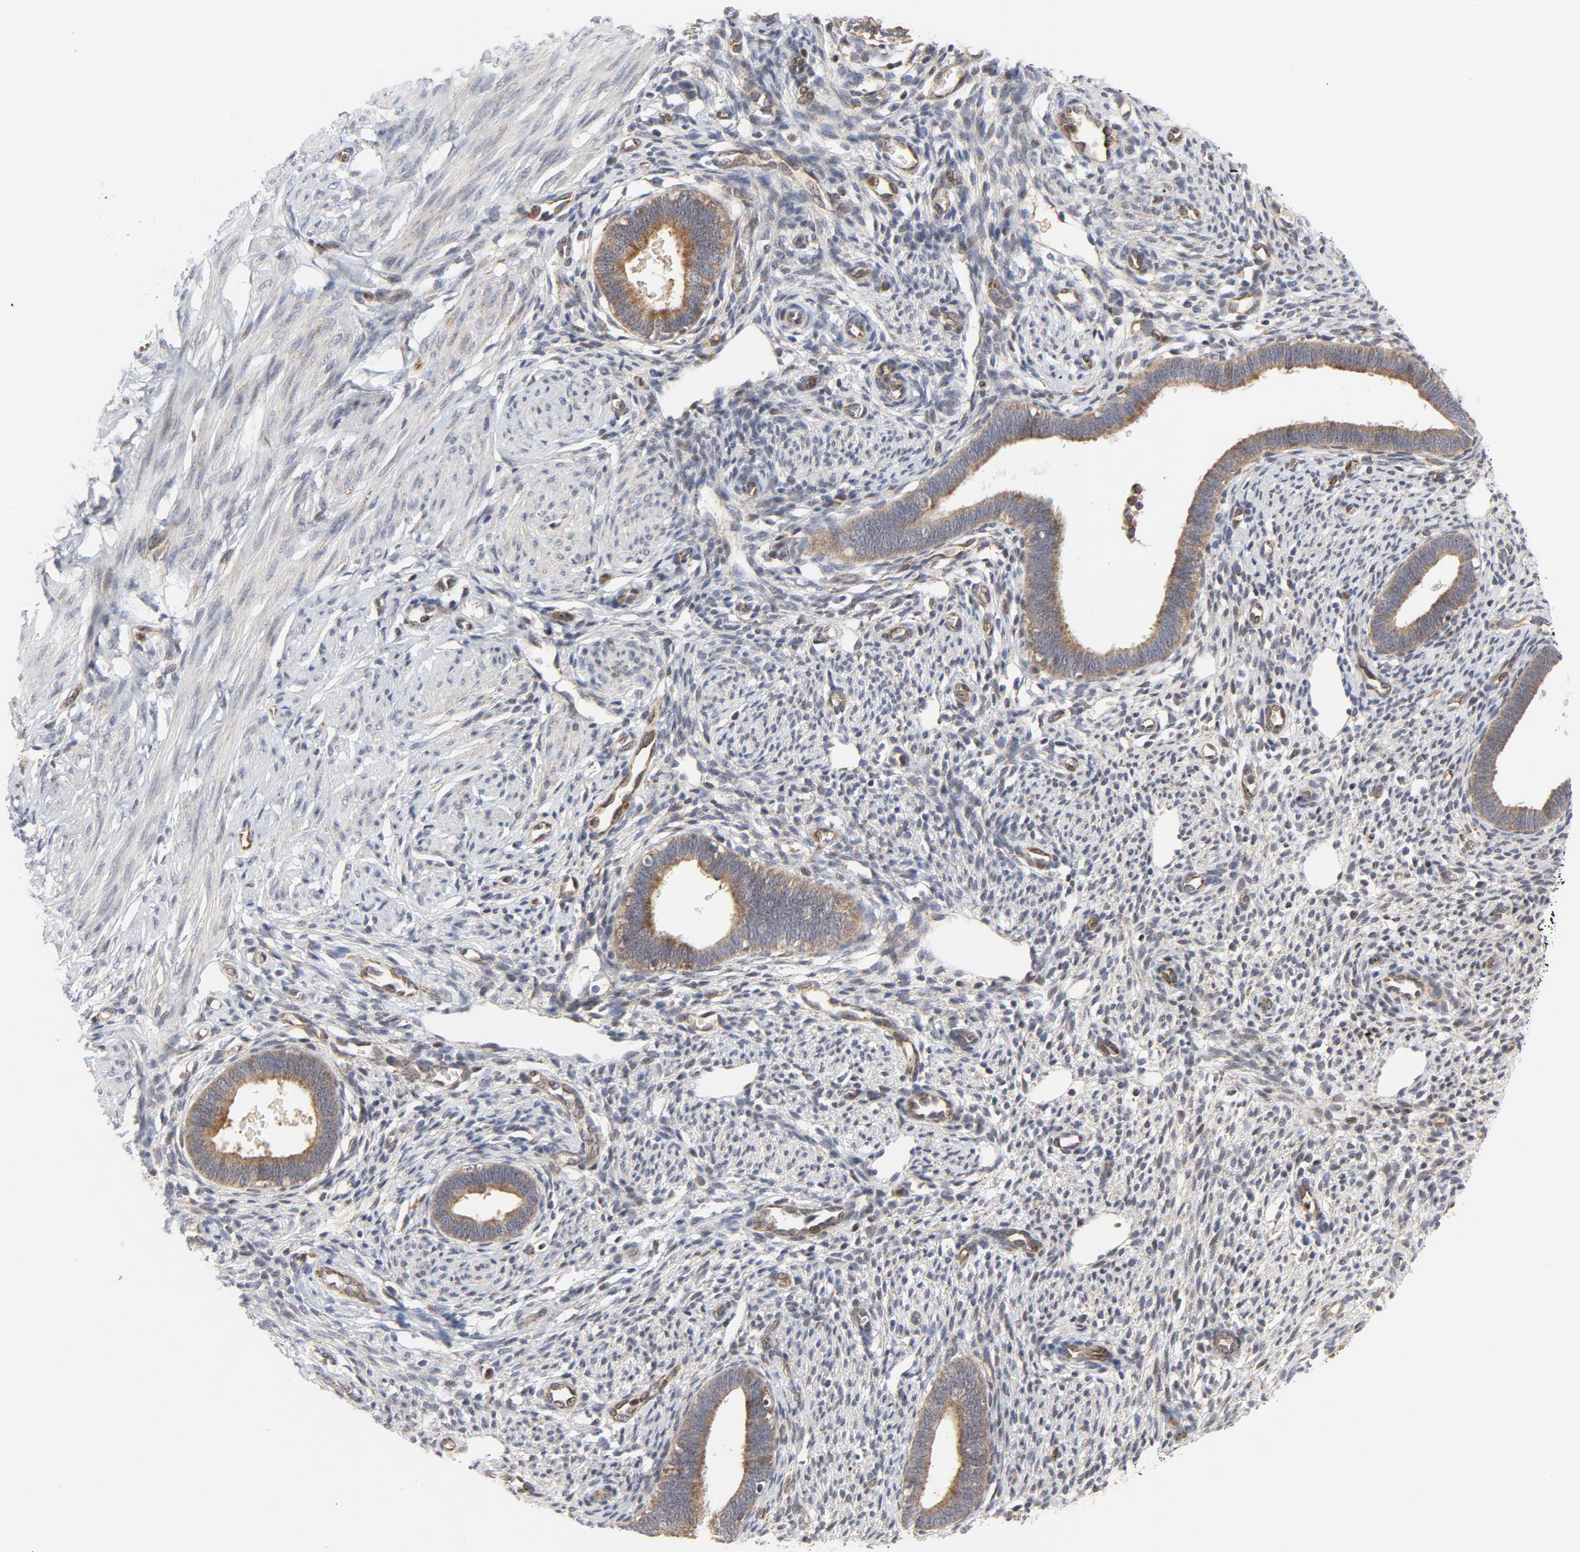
{"staining": {"intensity": "weak", "quantity": "<25%", "location": "cytoplasmic/membranous"}, "tissue": "endometrium", "cell_type": "Cells in endometrial stroma", "image_type": "normal", "snomed": [{"axis": "morphology", "description": "Normal tissue, NOS"}, {"axis": "topography", "description": "Endometrium"}], "caption": "Endometrium stained for a protein using immunohistochemistry (IHC) exhibits no positivity cells in endometrial stroma.", "gene": "RAPGEF4", "patient": {"sex": "female", "age": 27}}